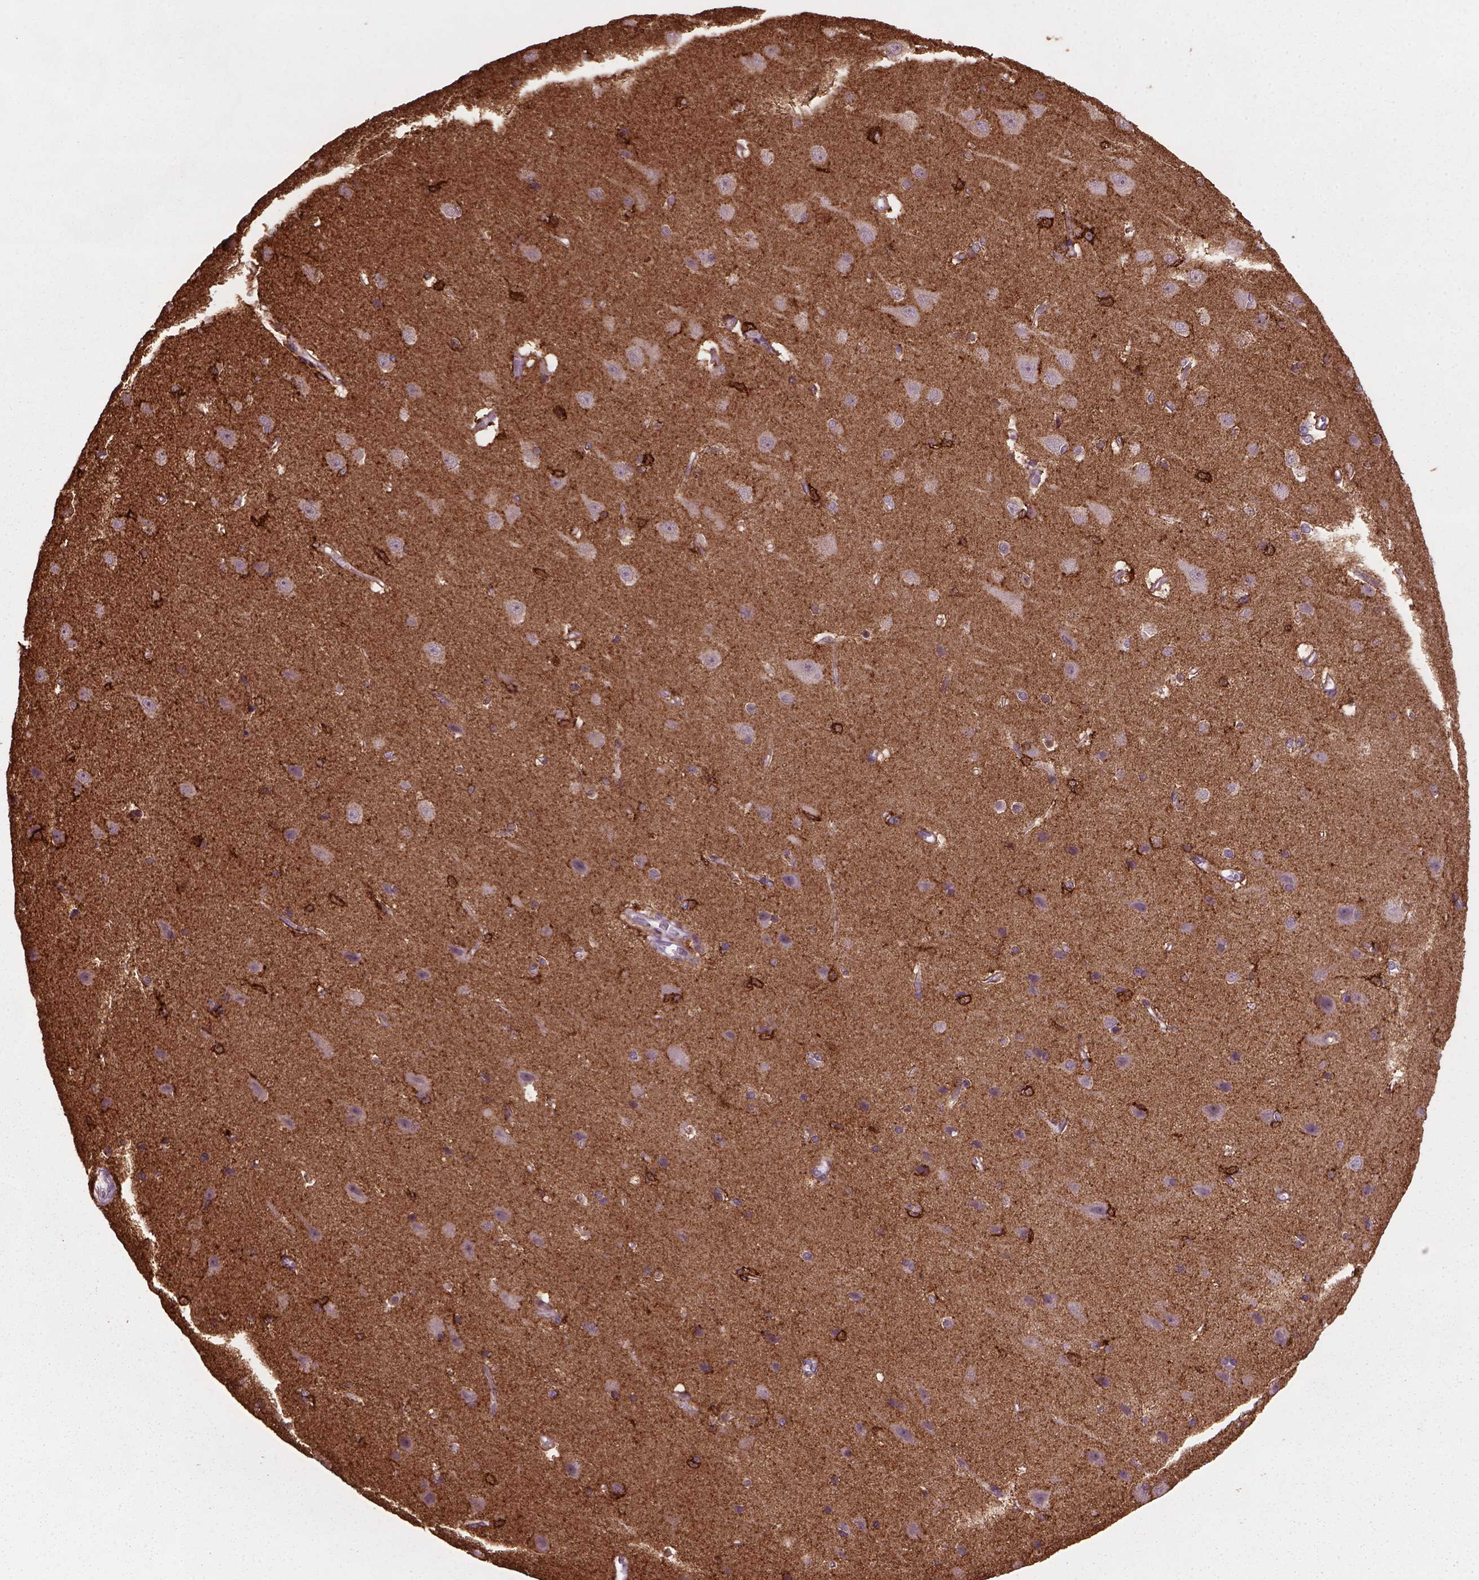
{"staining": {"intensity": "moderate", "quantity": "<25%", "location": "cytoplasmic/membranous"}, "tissue": "cerebral cortex", "cell_type": "Endothelial cells", "image_type": "normal", "snomed": [{"axis": "morphology", "description": "Normal tissue, NOS"}, {"axis": "topography", "description": "Cerebral cortex"}], "caption": "The photomicrograph demonstrates staining of unremarkable cerebral cortex, revealing moderate cytoplasmic/membranous protein staining (brown color) within endothelial cells. (brown staining indicates protein expression, while blue staining denotes nuclei).", "gene": "MARCKS", "patient": {"sex": "male", "age": 37}}